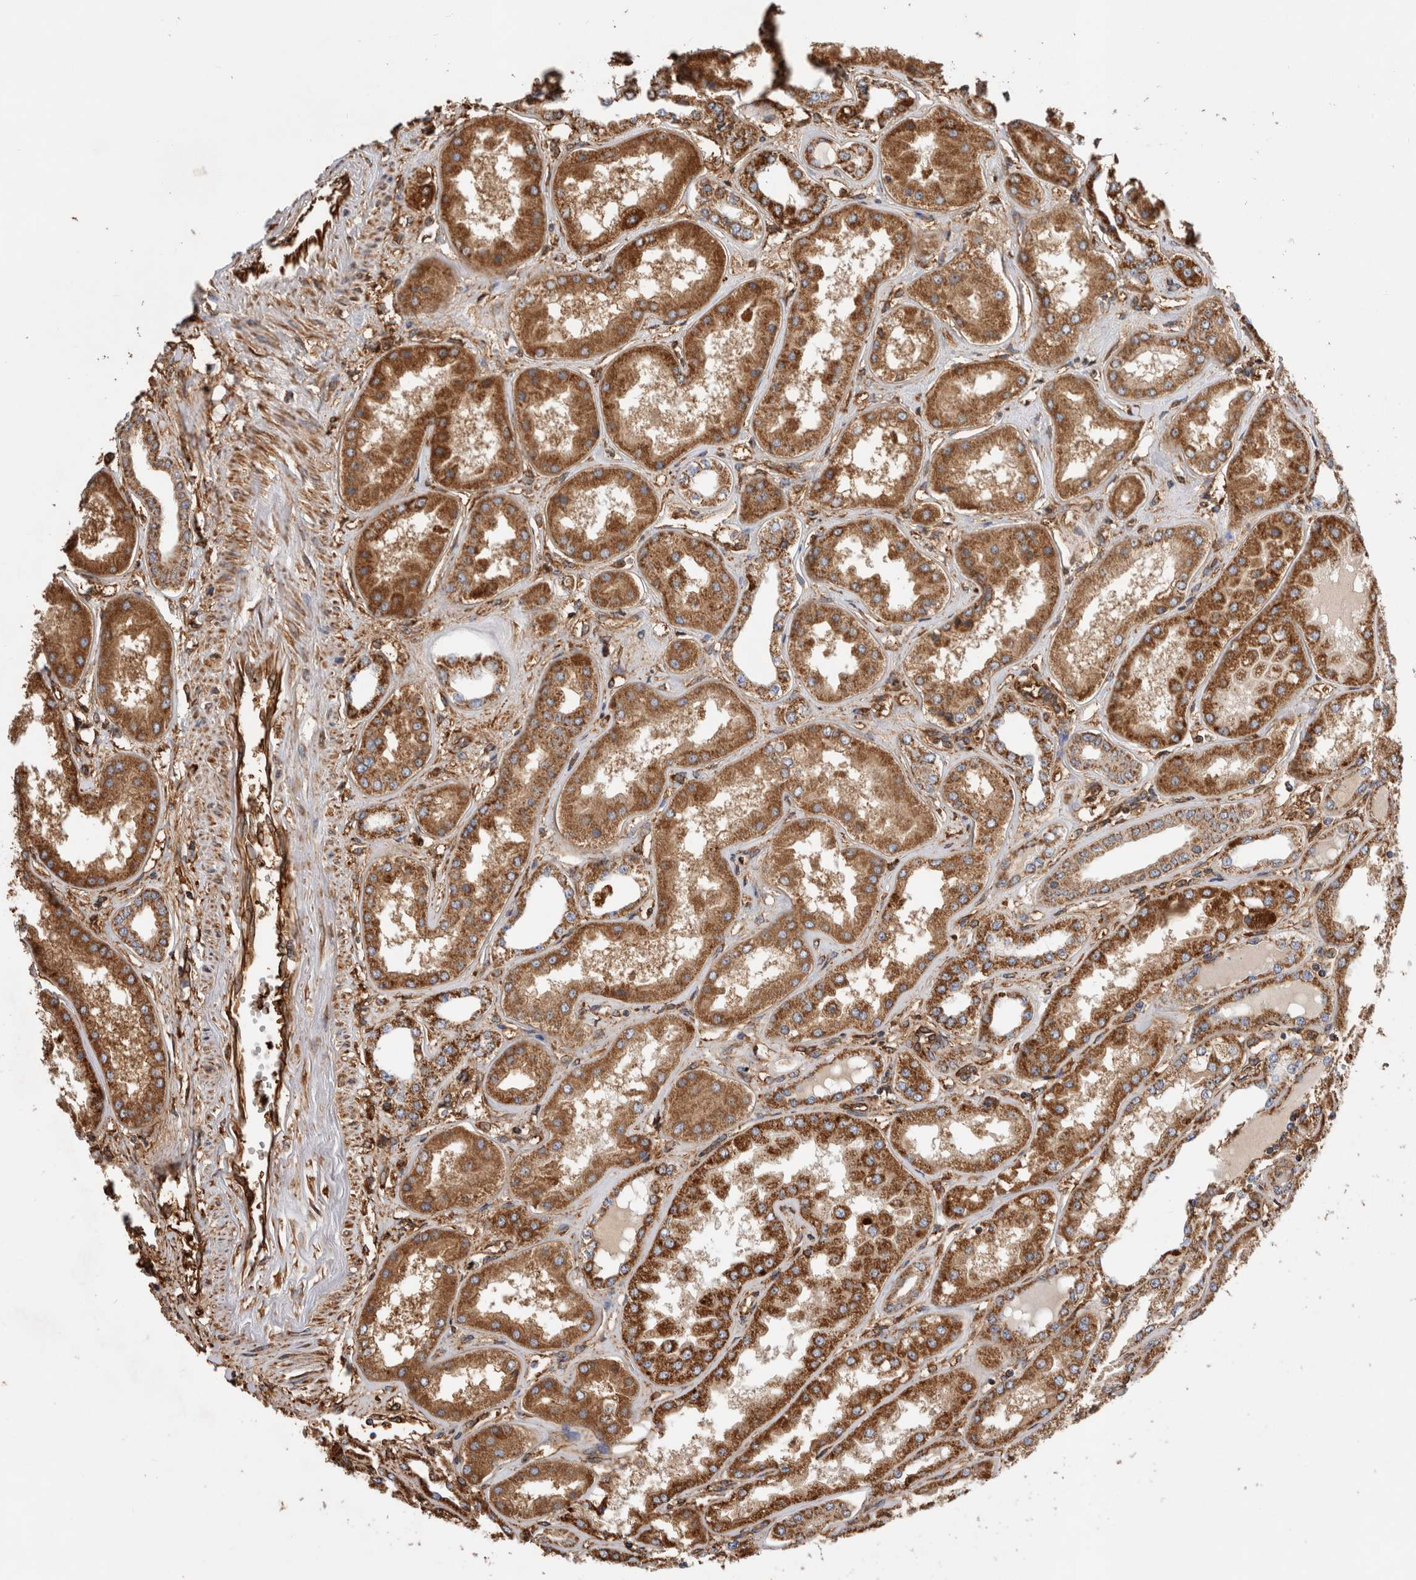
{"staining": {"intensity": "moderate", "quantity": ">75%", "location": "cytoplasmic/membranous"}, "tissue": "kidney", "cell_type": "Cells in glomeruli", "image_type": "normal", "snomed": [{"axis": "morphology", "description": "Normal tissue, NOS"}, {"axis": "topography", "description": "Kidney"}], "caption": "Protein positivity by IHC demonstrates moderate cytoplasmic/membranous staining in approximately >75% of cells in glomeruli in unremarkable kidney. Nuclei are stained in blue.", "gene": "ZNF397", "patient": {"sex": "female", "age": 56}}